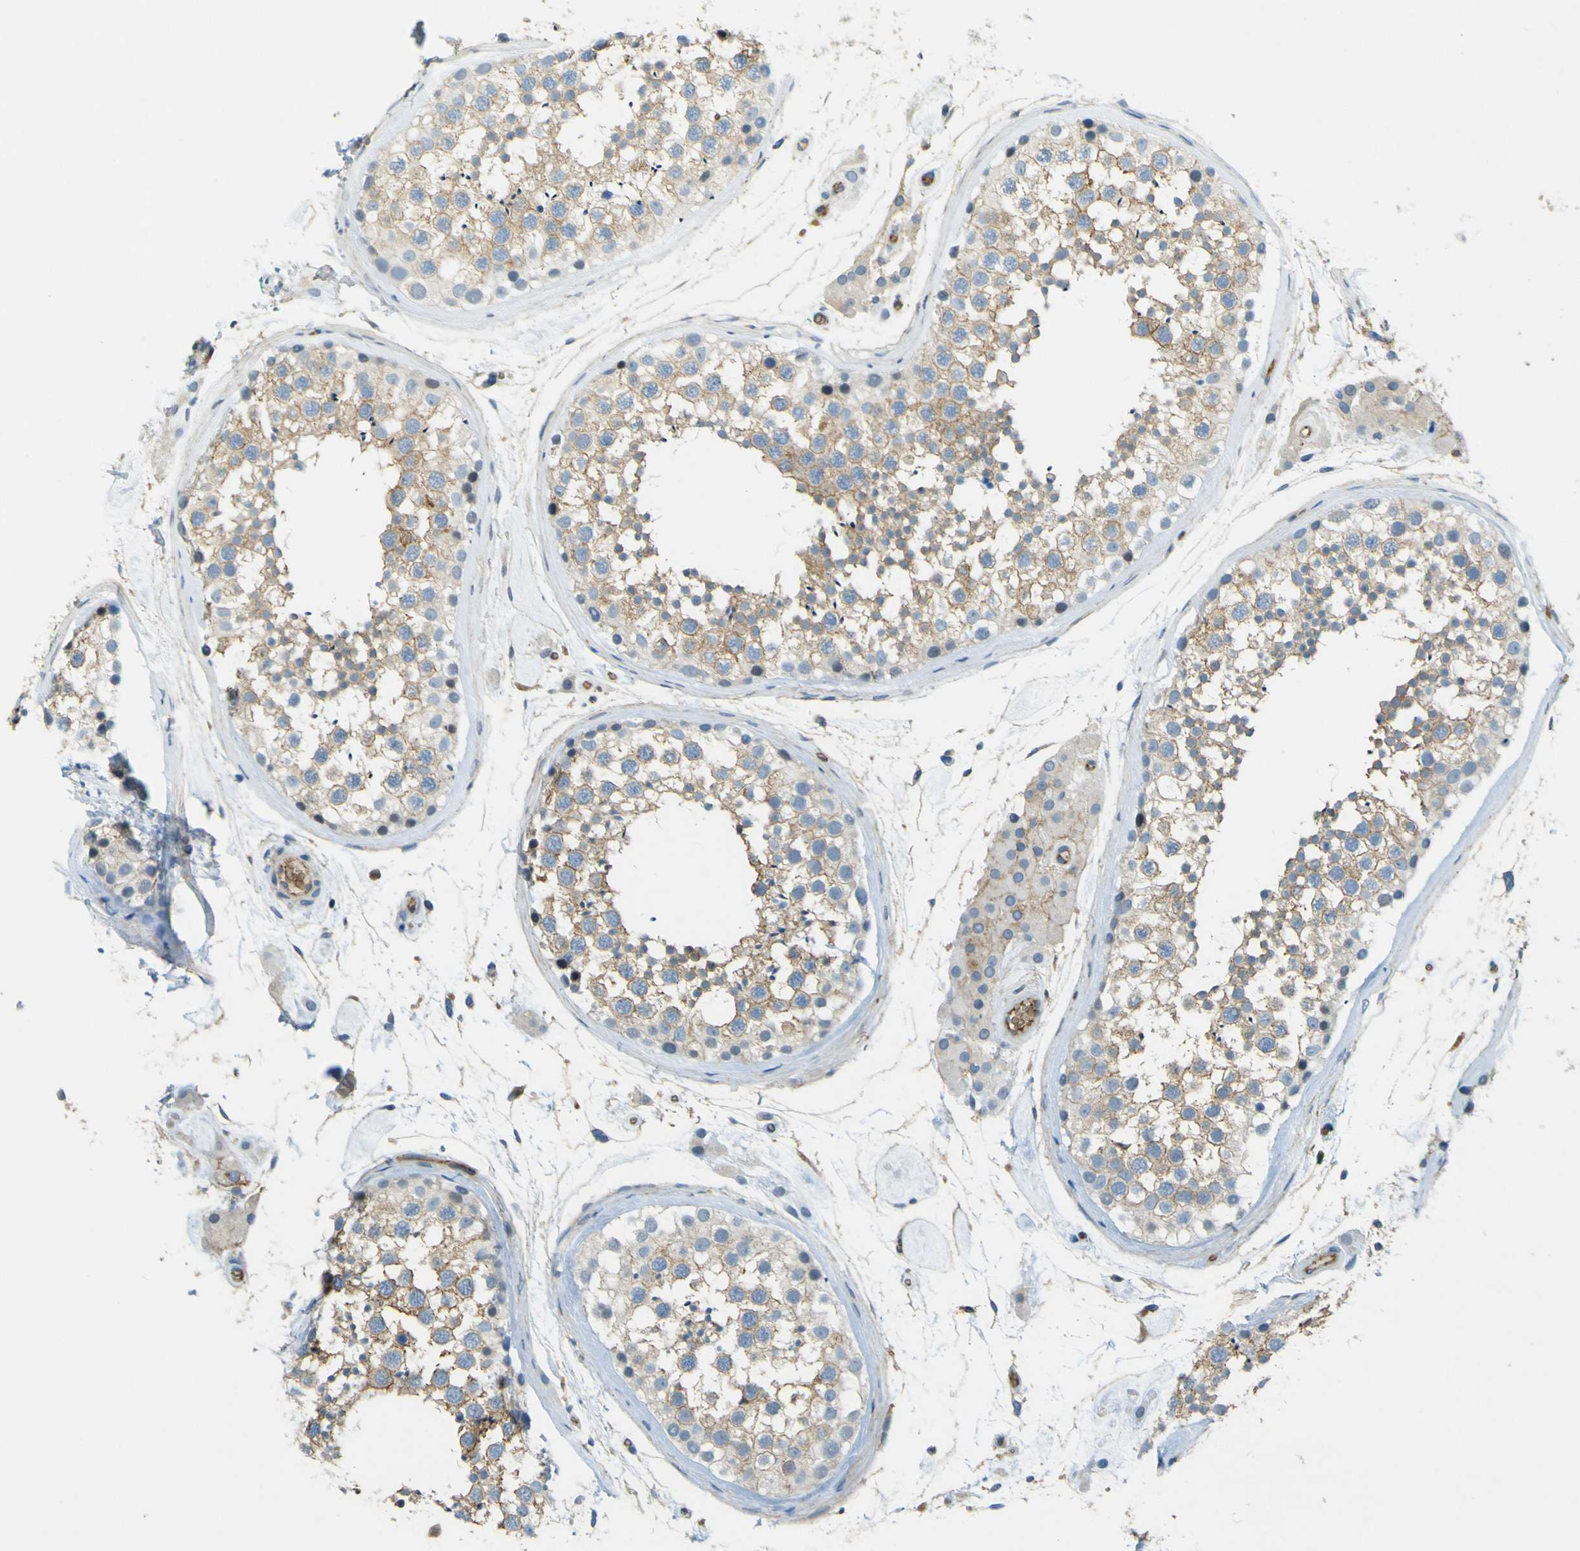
{"staining": {"intensity": "weak", "quantity": "25%-75%", "location": "cytoplasmic/membranous"}, "tissue": "testis", "cell_type": "Cells in seminiferous ducts", "image_type": "normal", "snomed": [{"axis": "morphology", "description": "Normal tissue, NOS"}, {"axis": "topography", "description": "Testis"}], "caption": "Unremarkable testis demonstrates weak cytoplasmic/membranous positivity in approximately 25%-75% of cells in seminiferous ducts The staining was performed using DAB to visualize the protein expression in brown, while the nuclei were stained in blue with hematoxylin (Magnification: 20x)..", "gene": "PLXDC1", "patient": {"sex": "male", "age": 46}}